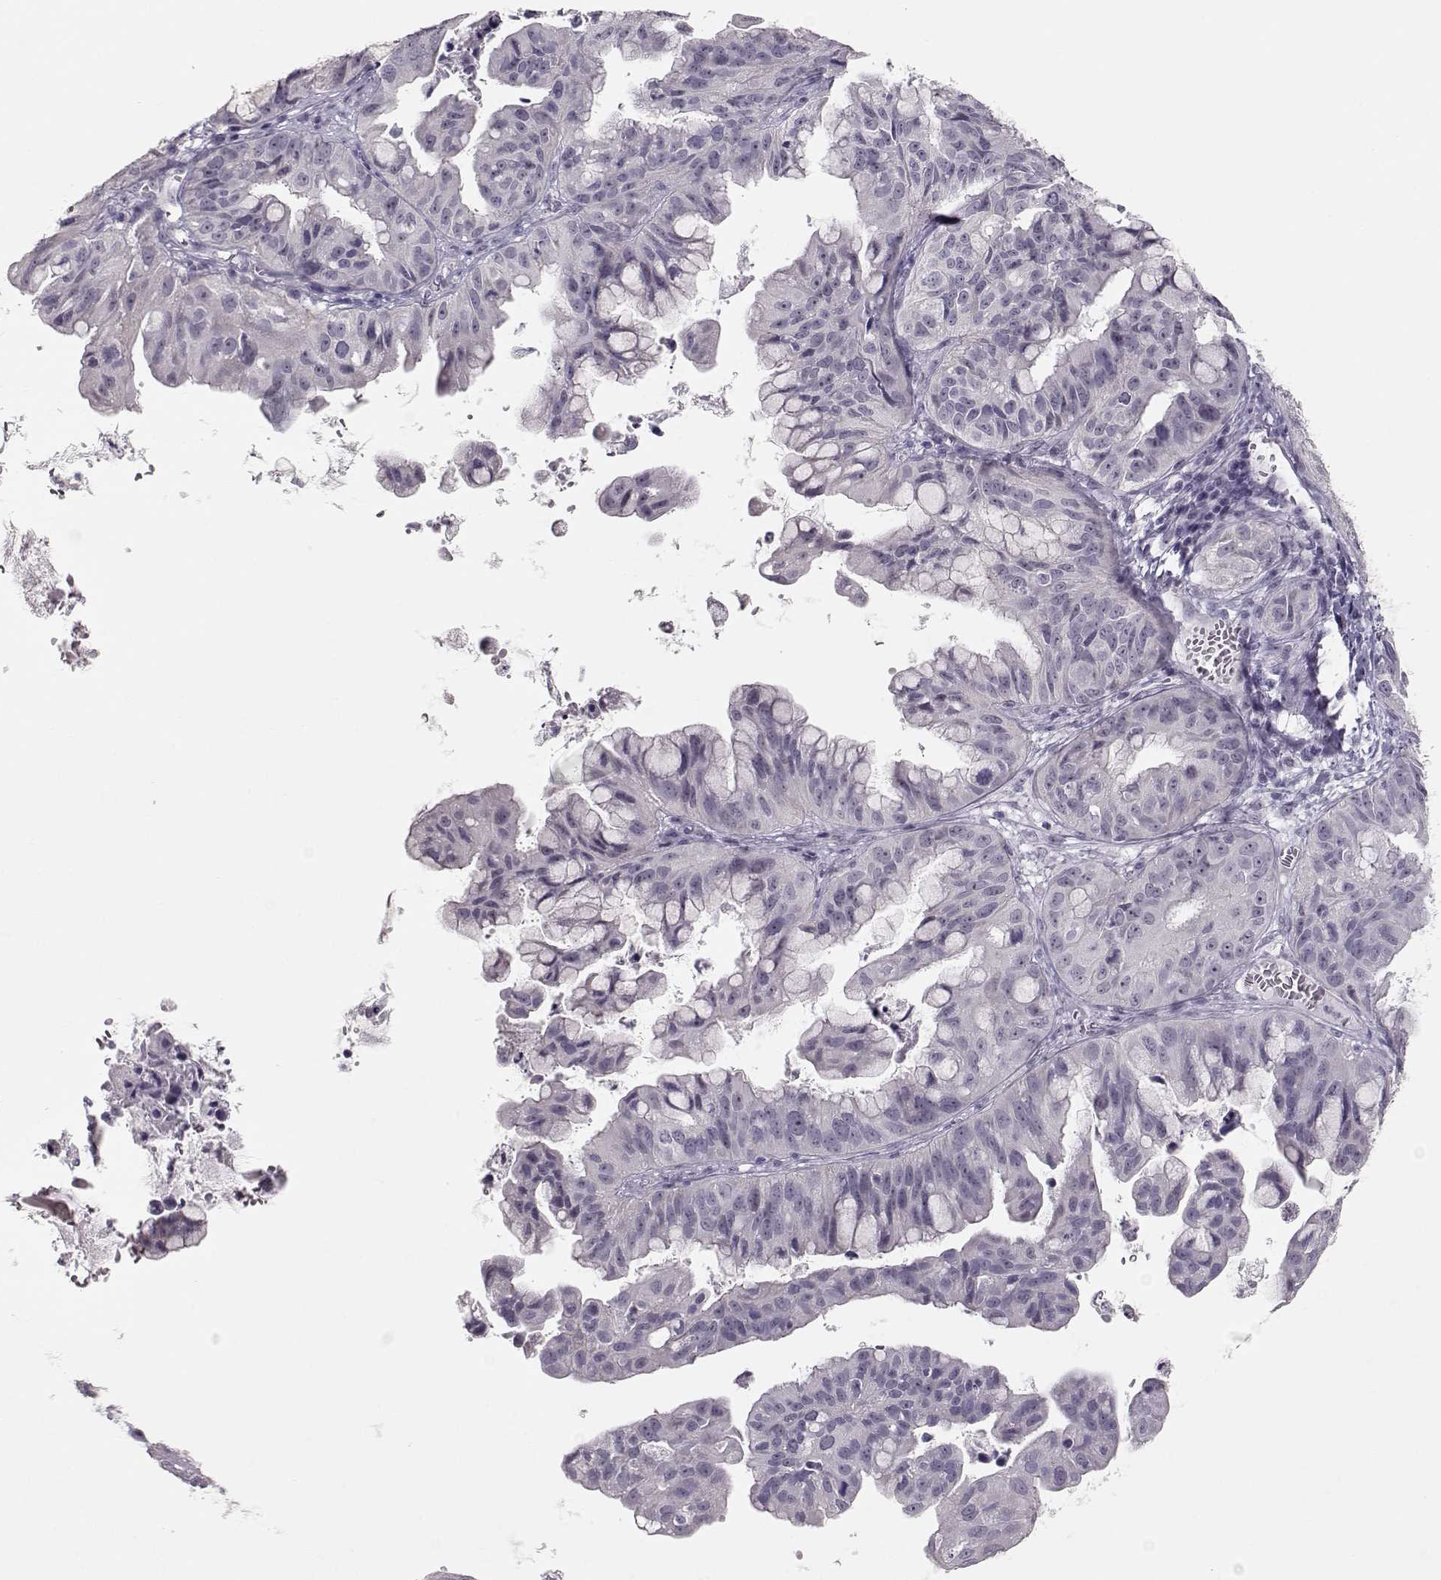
{"staining": {"intensity": "negative", "quantity": "none", "location": "none"}, "tissue": "ovarian cancer", "cell_type": "Tumor cells", "image_type": "cancer", "snomed": [{"axis": "morphology", "description": "Cystadenocarcinoma, mucinous, NOS"}, {"axis": "topography", "description": "Ovary"}], "caption": "This histopathology image is of ovarian cancer (mucinous cystadenocarcinoma) stained with immunohistochemistry to label a protein in brown with the nuclei are counter-stained blue. There is no positivity in tumor cells.", "gene": "FAM205A", "patient": {"sex": "female", "age": 76}}